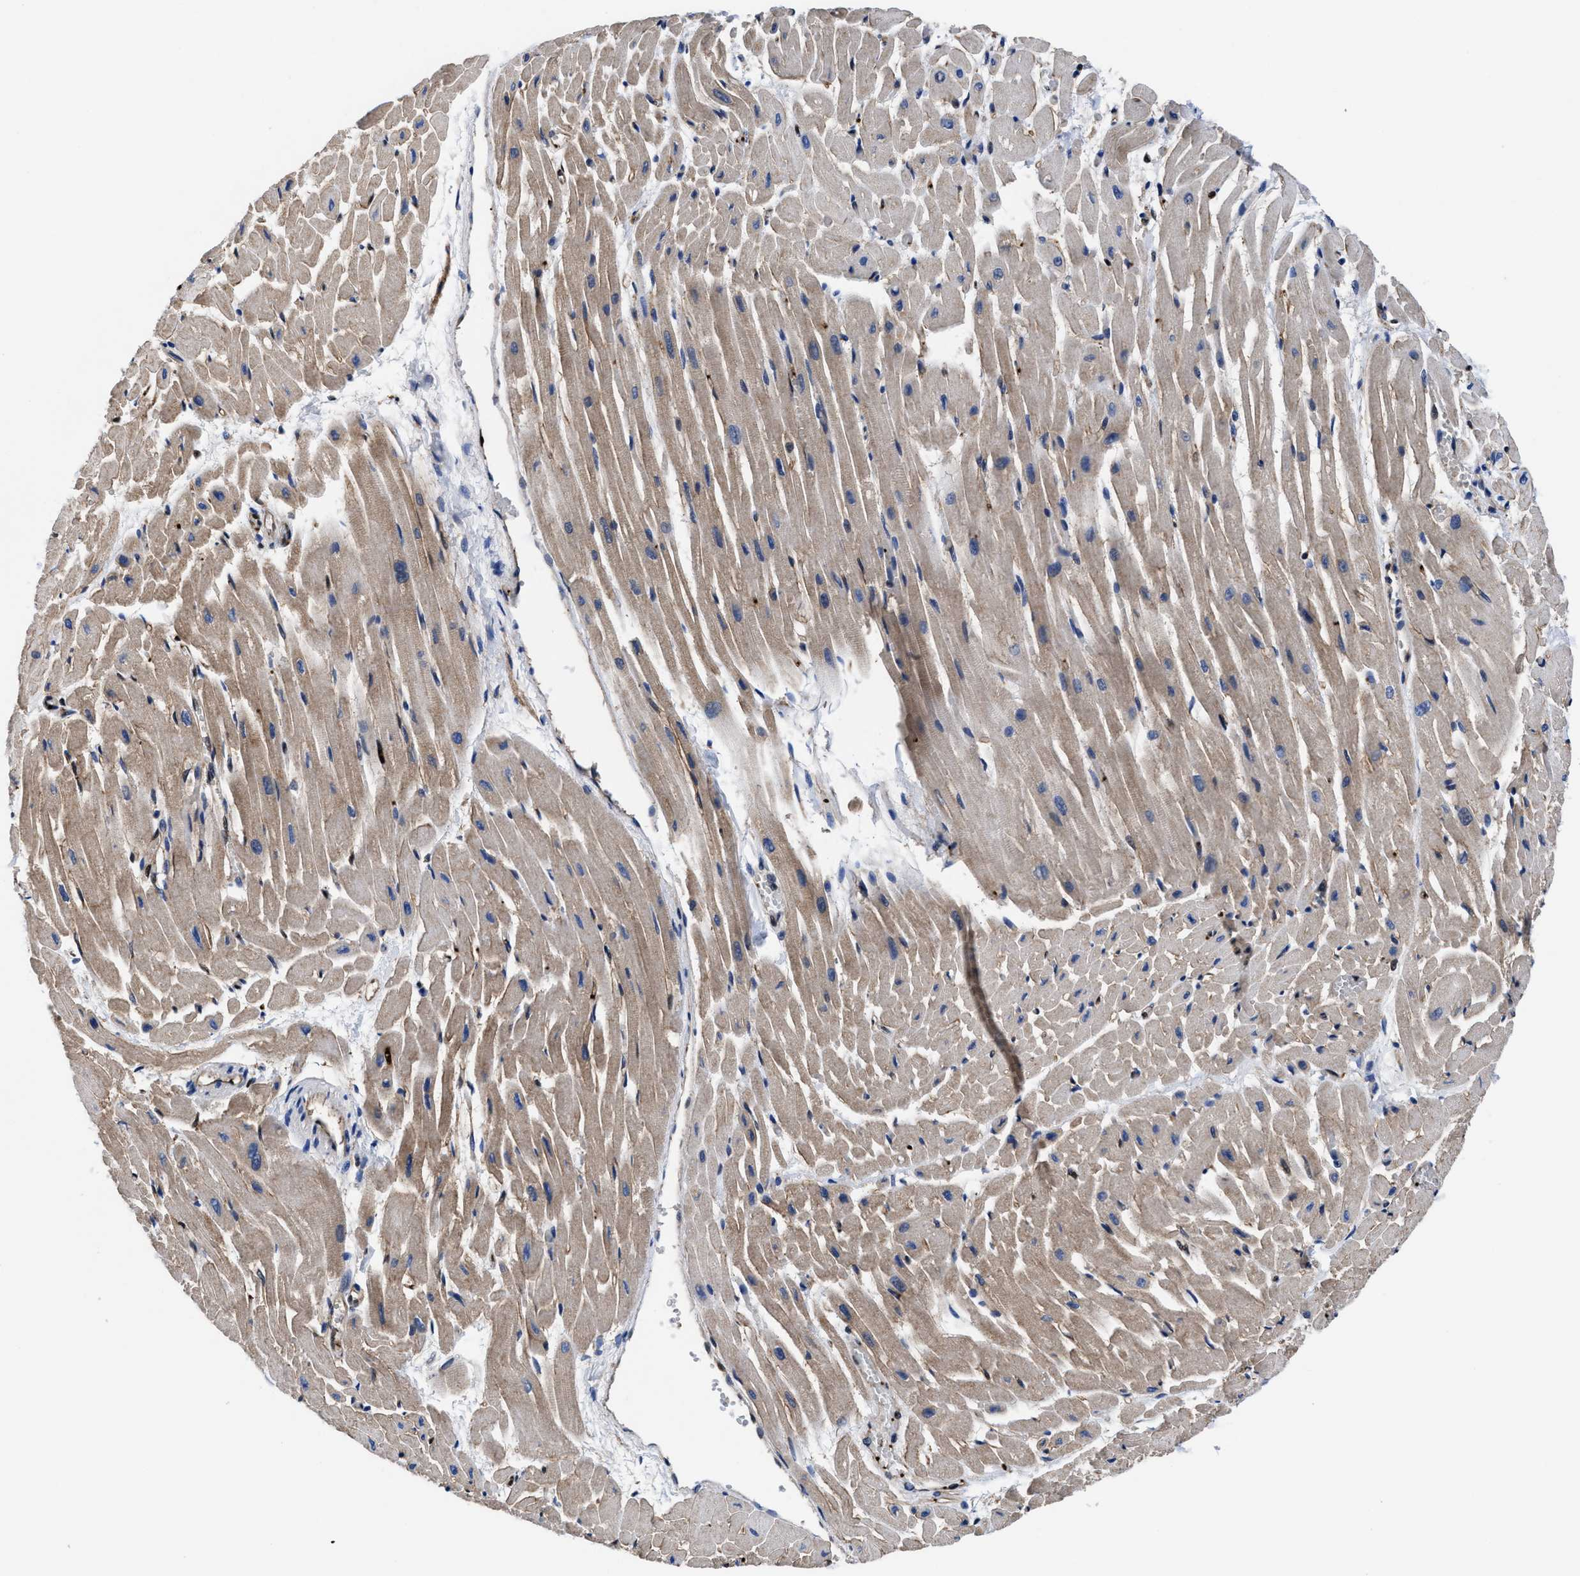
{"staining": {"intensity": "weak", "quantity": ">75%", "location": "cytoplasmic/membranous"}, "tissue": "heart muscle", "cell_type": "Cardiomyocytes", "image_type": "normal", "snomed": [{"axis": "morphology", "description": "Normal tissue, NOS"}, {"axis": "topography", "description": "Heart"}], "caption": "The histopathology image displays immunohistochemical staining of unremarkable heart muscle. There is weak cytoplasmic/membranous expression is appreciated in about >75% of cardiomyocytes.", "gene": "ACLY", "patient": {"sex": "male", "age": 45}}